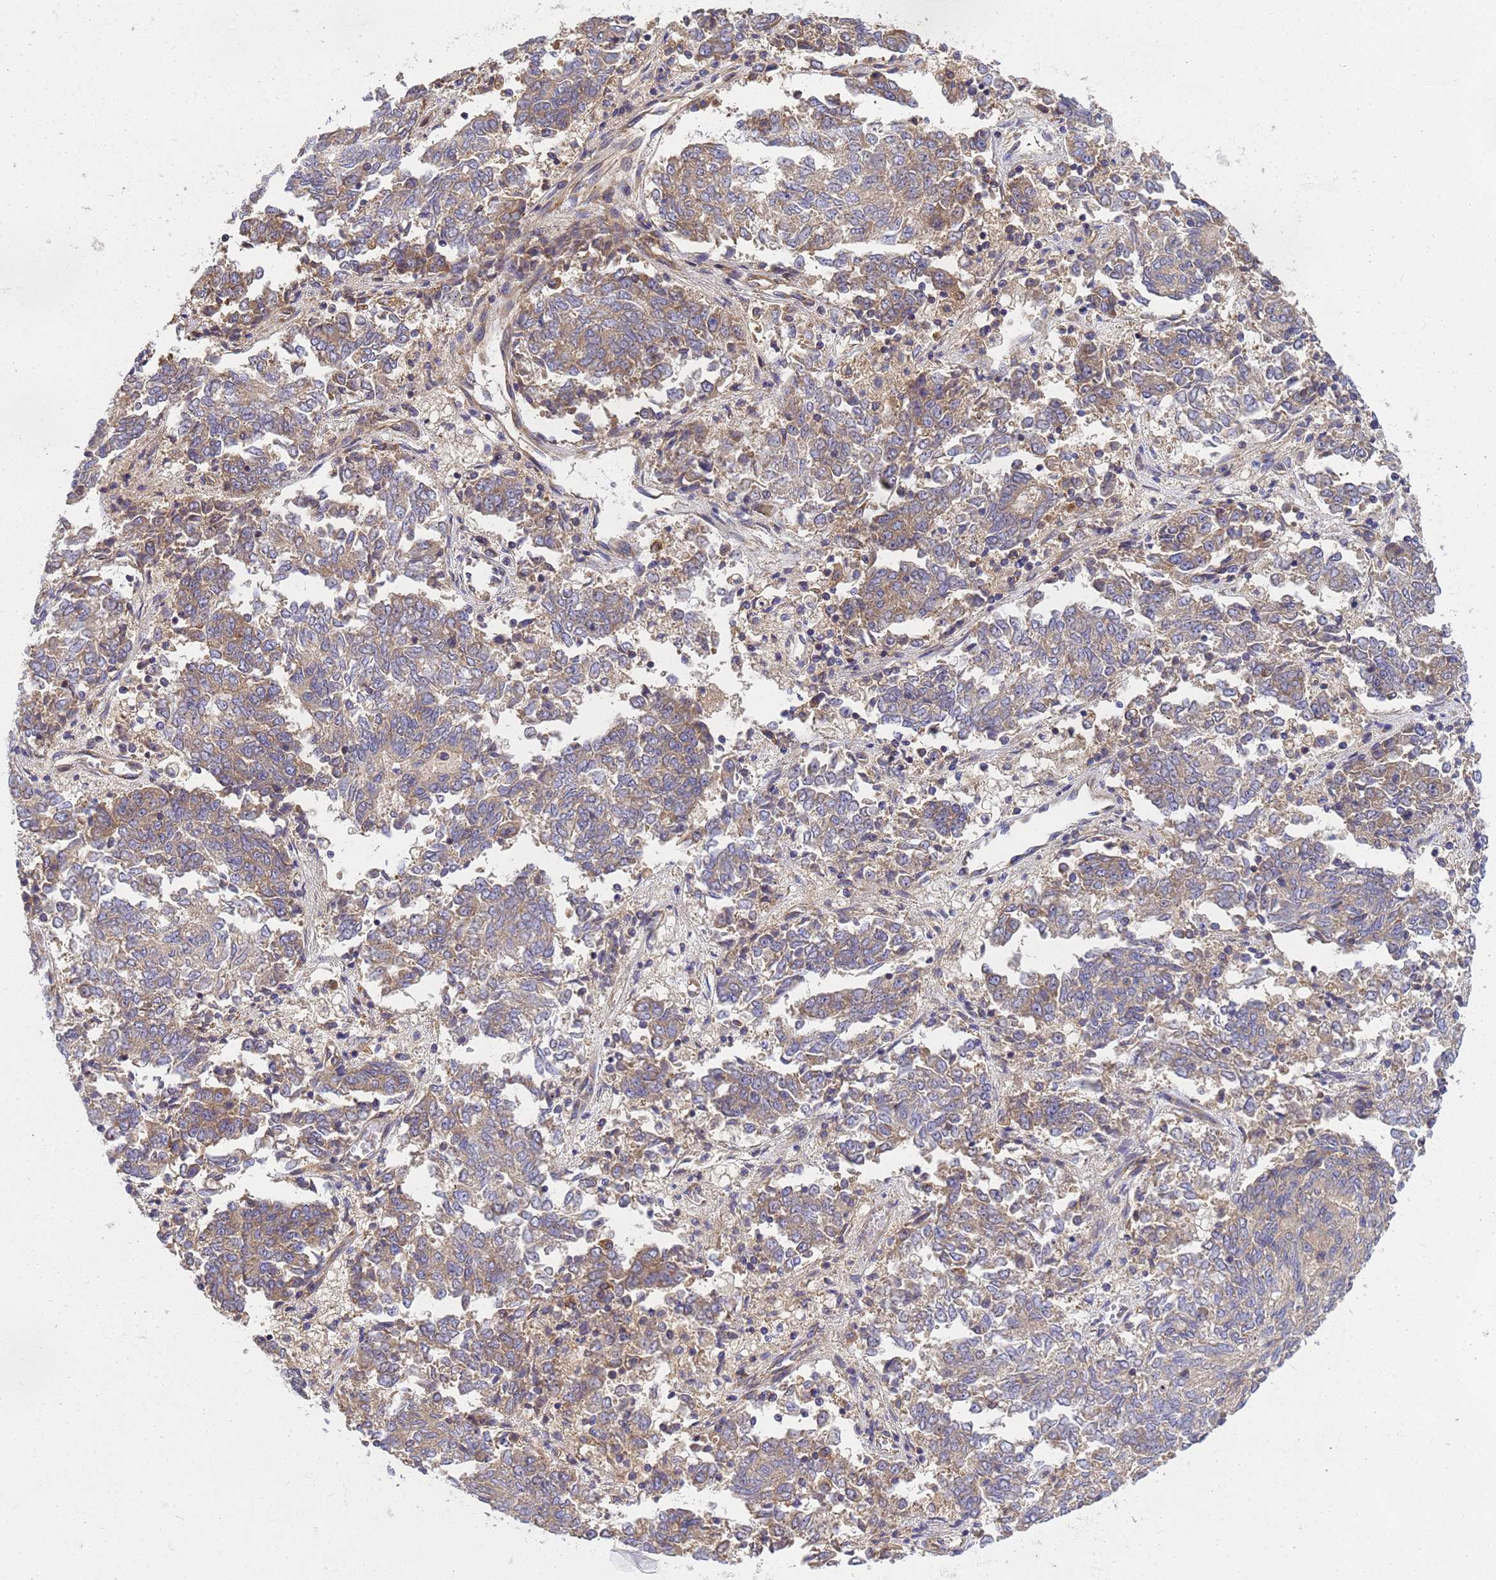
{"staining": {"intensity": "weak", "quantity": ">75%", "location": "cytoplasmic/membranous"}, "tissue": "endometrial cancer", "cell_type": "Tumor cells", "image_type": "cancer", "snomed": [{"axis": "morphology", "description": "Adenocarcinoma, NOS"}, {"axis": "topography", "description": "Endometrium"}], "caption": "A histopathology image of endometrial cancer (adenocarcinoma) stained for a protein shows weak cytoplasmic/membranous brown staining in tumor cells.", "gene": "BECN1", "patient": {"sex": "female", "age": 80}}